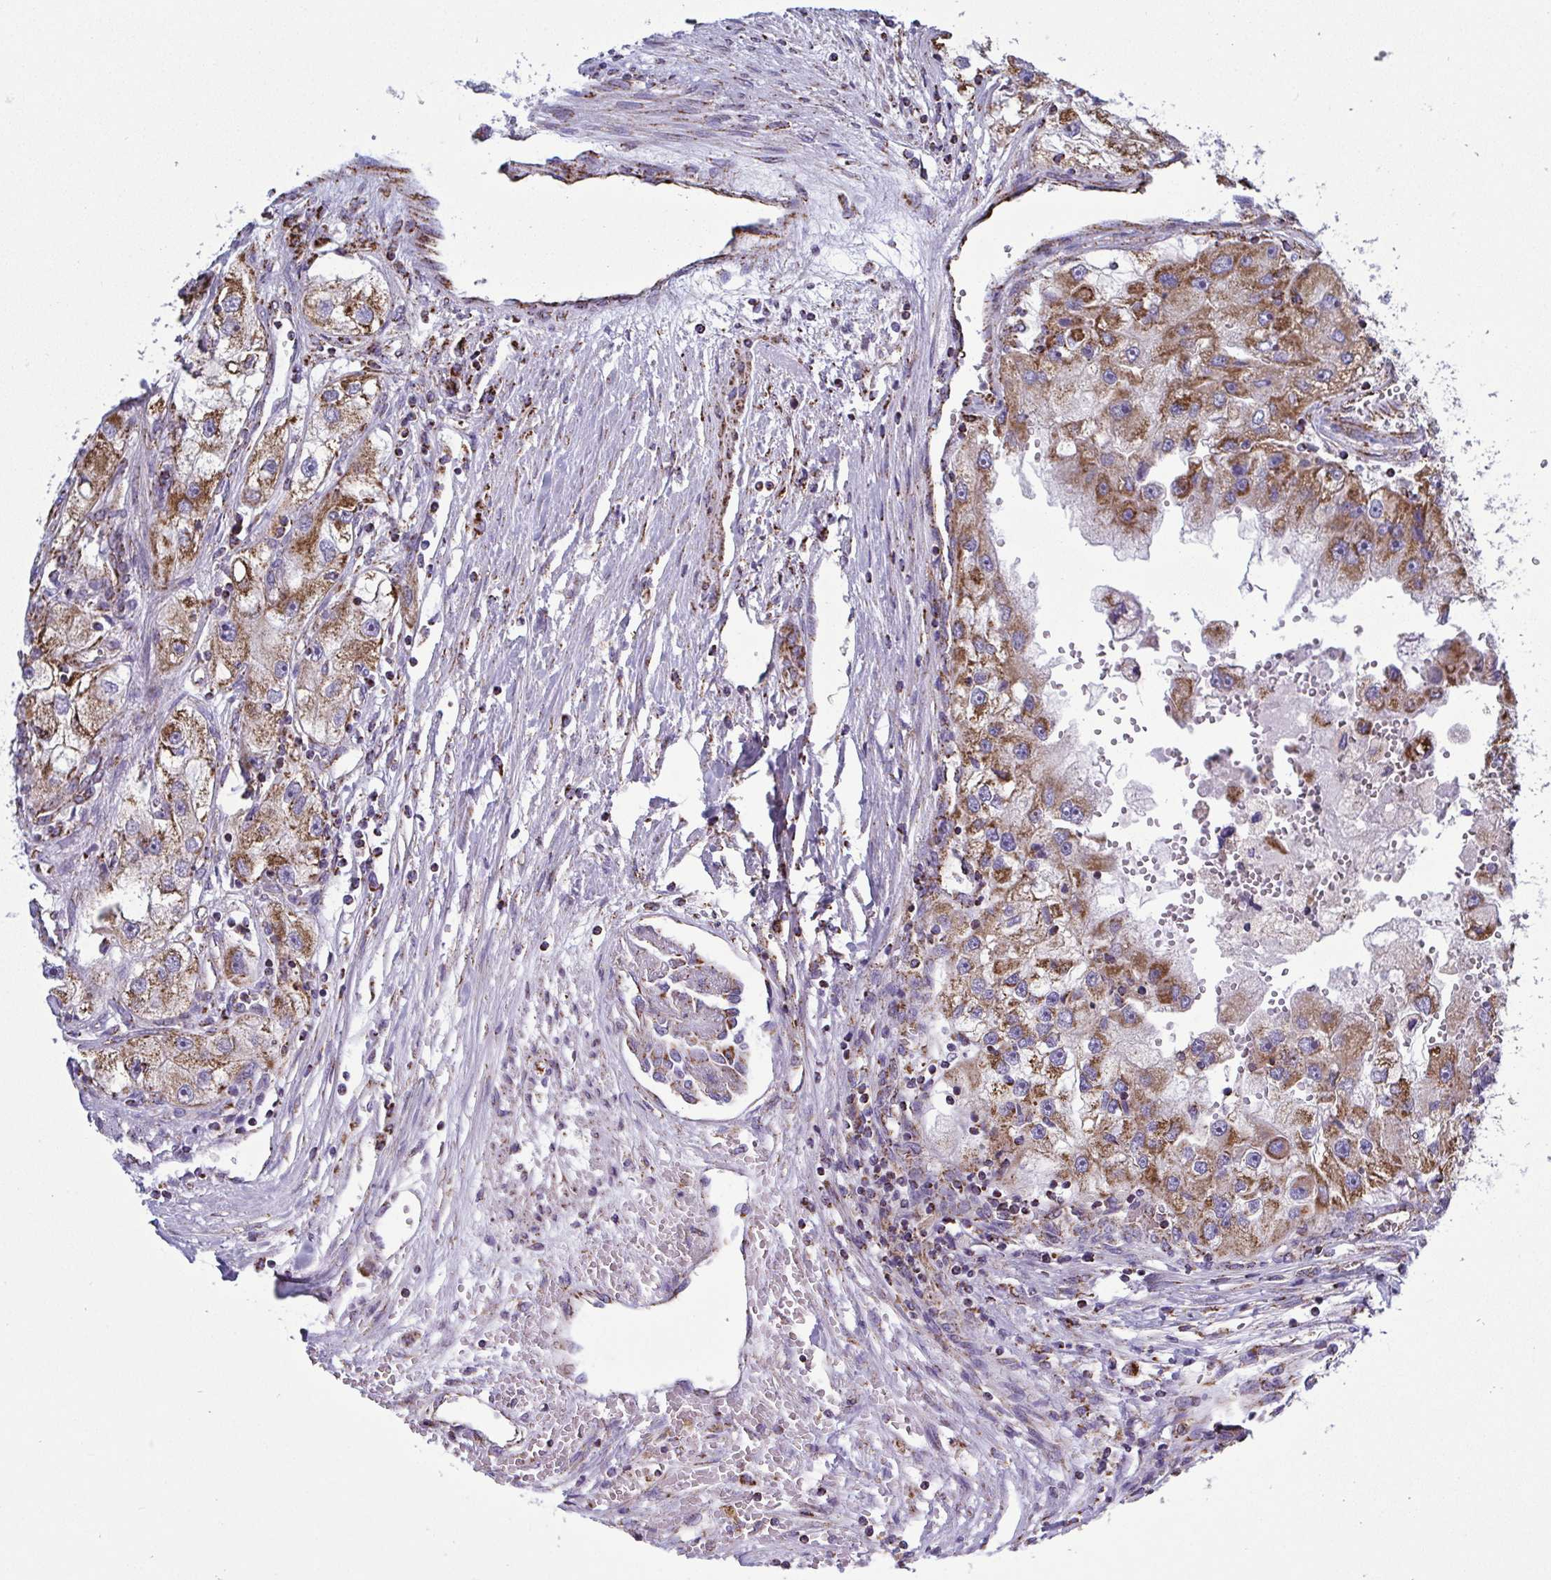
{"staining": {"intensity": "strong", "quantity": ">75%", "location": "cytoplasmic/membranous"}, "tissue": "renal cancer", "cell_type": "Tumor cells", "image_type": "cancer", "snomed": [{"axis": "morphology", "description": "Adenocarcinoma, NOS"}, {"axis": "topography", "description": "Kidney"}], "caption": "Protein staining shows strong cytoplasmic/membranous positivity in approximately >75% of tumor cells in renal cancer (adenocarcinoma). Nuclei are stained in blue.", "gene": "CSDE1", "patient": {"sex": "male", "age": 63}}